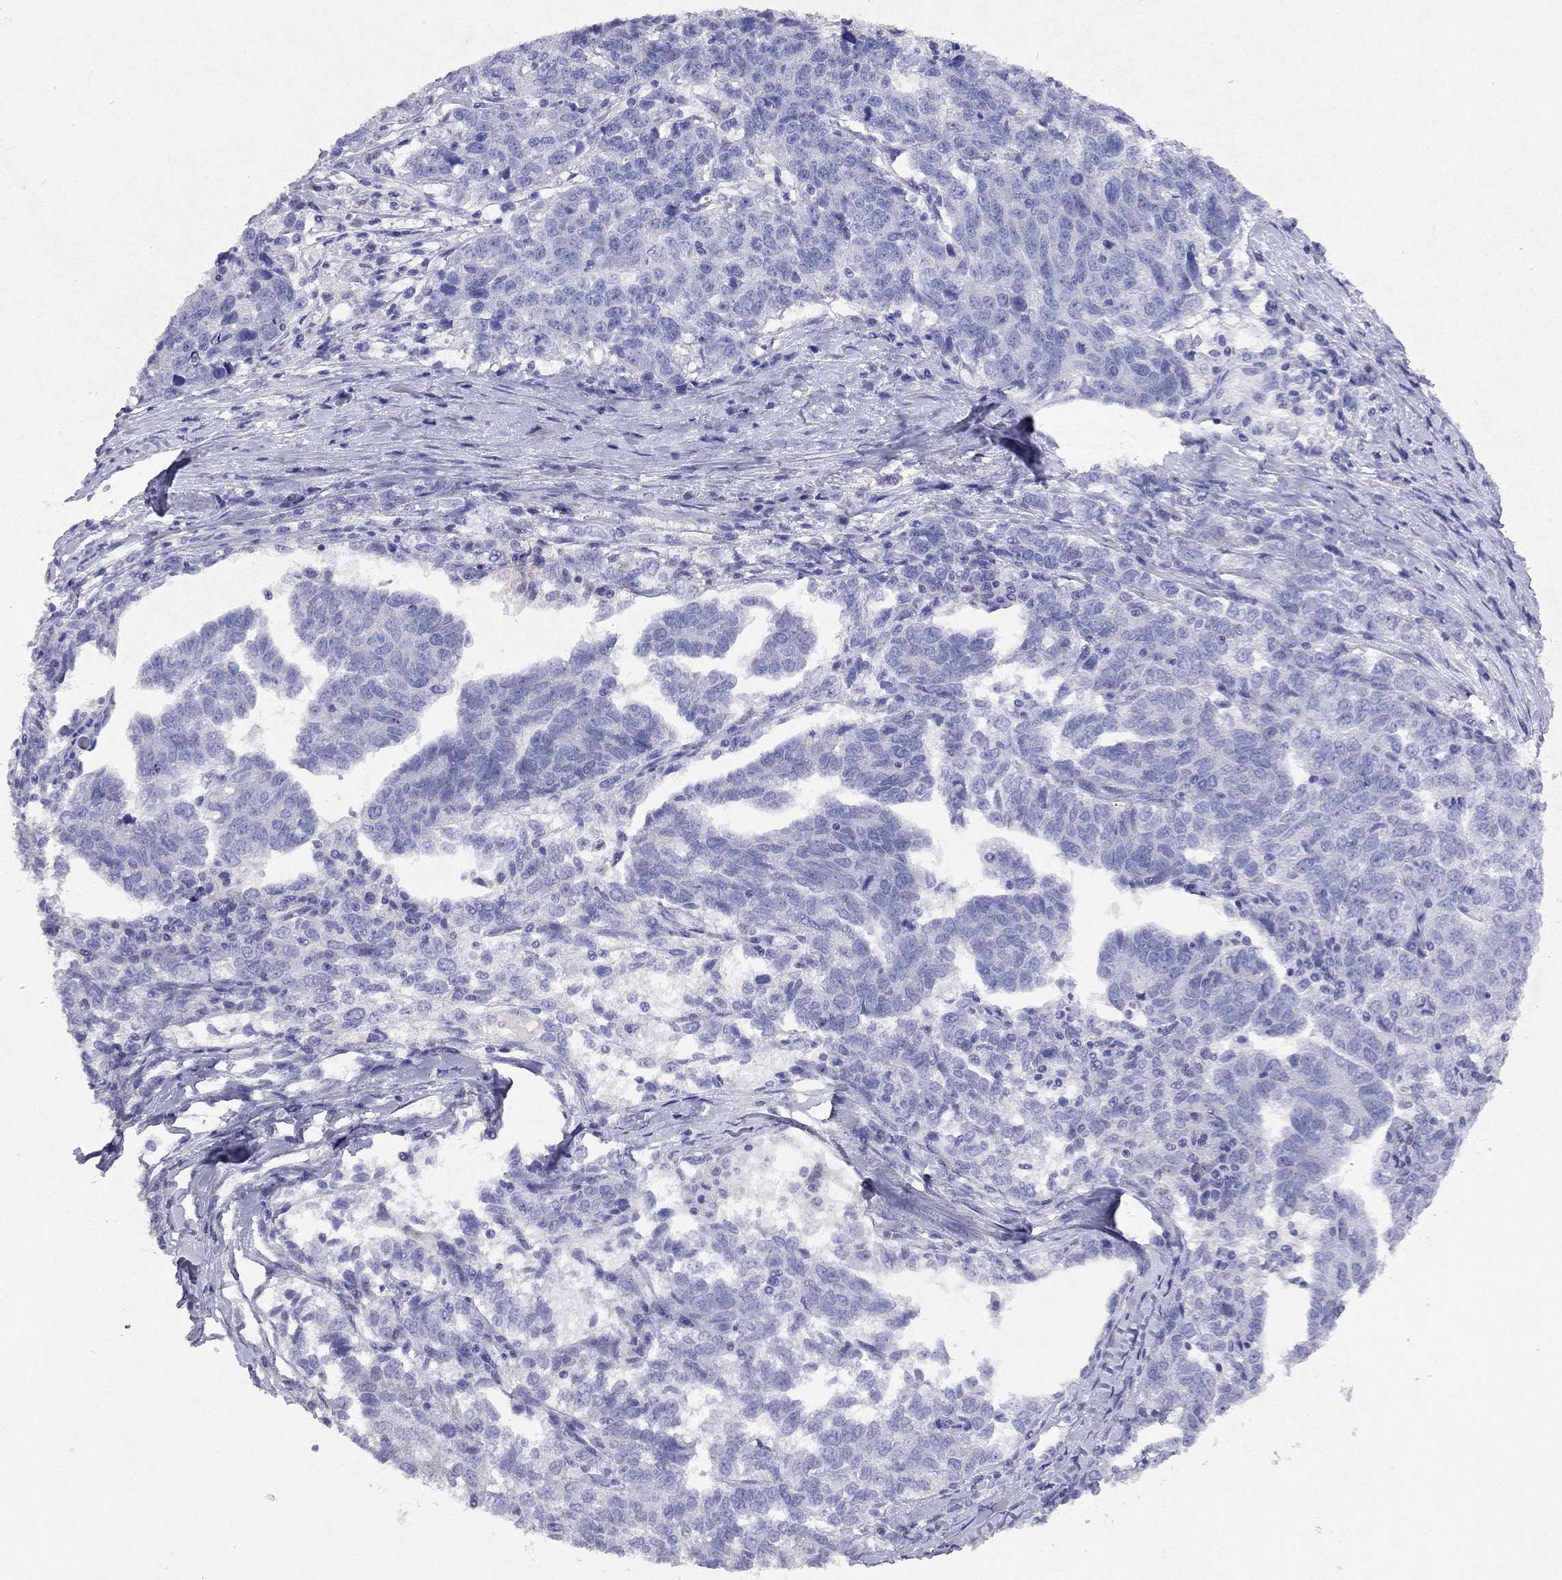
{"staining": {"intensity": "negative", "quantity": "none", "location": "none"}, "tissue": "ovarian cancer", "cell_type": "Tumor cells", "image_type": "cancer", "snomed": [{"axis": "morphology", "description": "Cystadenocarcinoma, serous, NOS"}, {"axis": "topography", "description": "Ovary"}], "caption": "The photomicrograph exhibits no significant expression in tumor cells of ovarian cancer.", "gene": "ARMC12", "patient": {"sex": "female", "age": 71}}